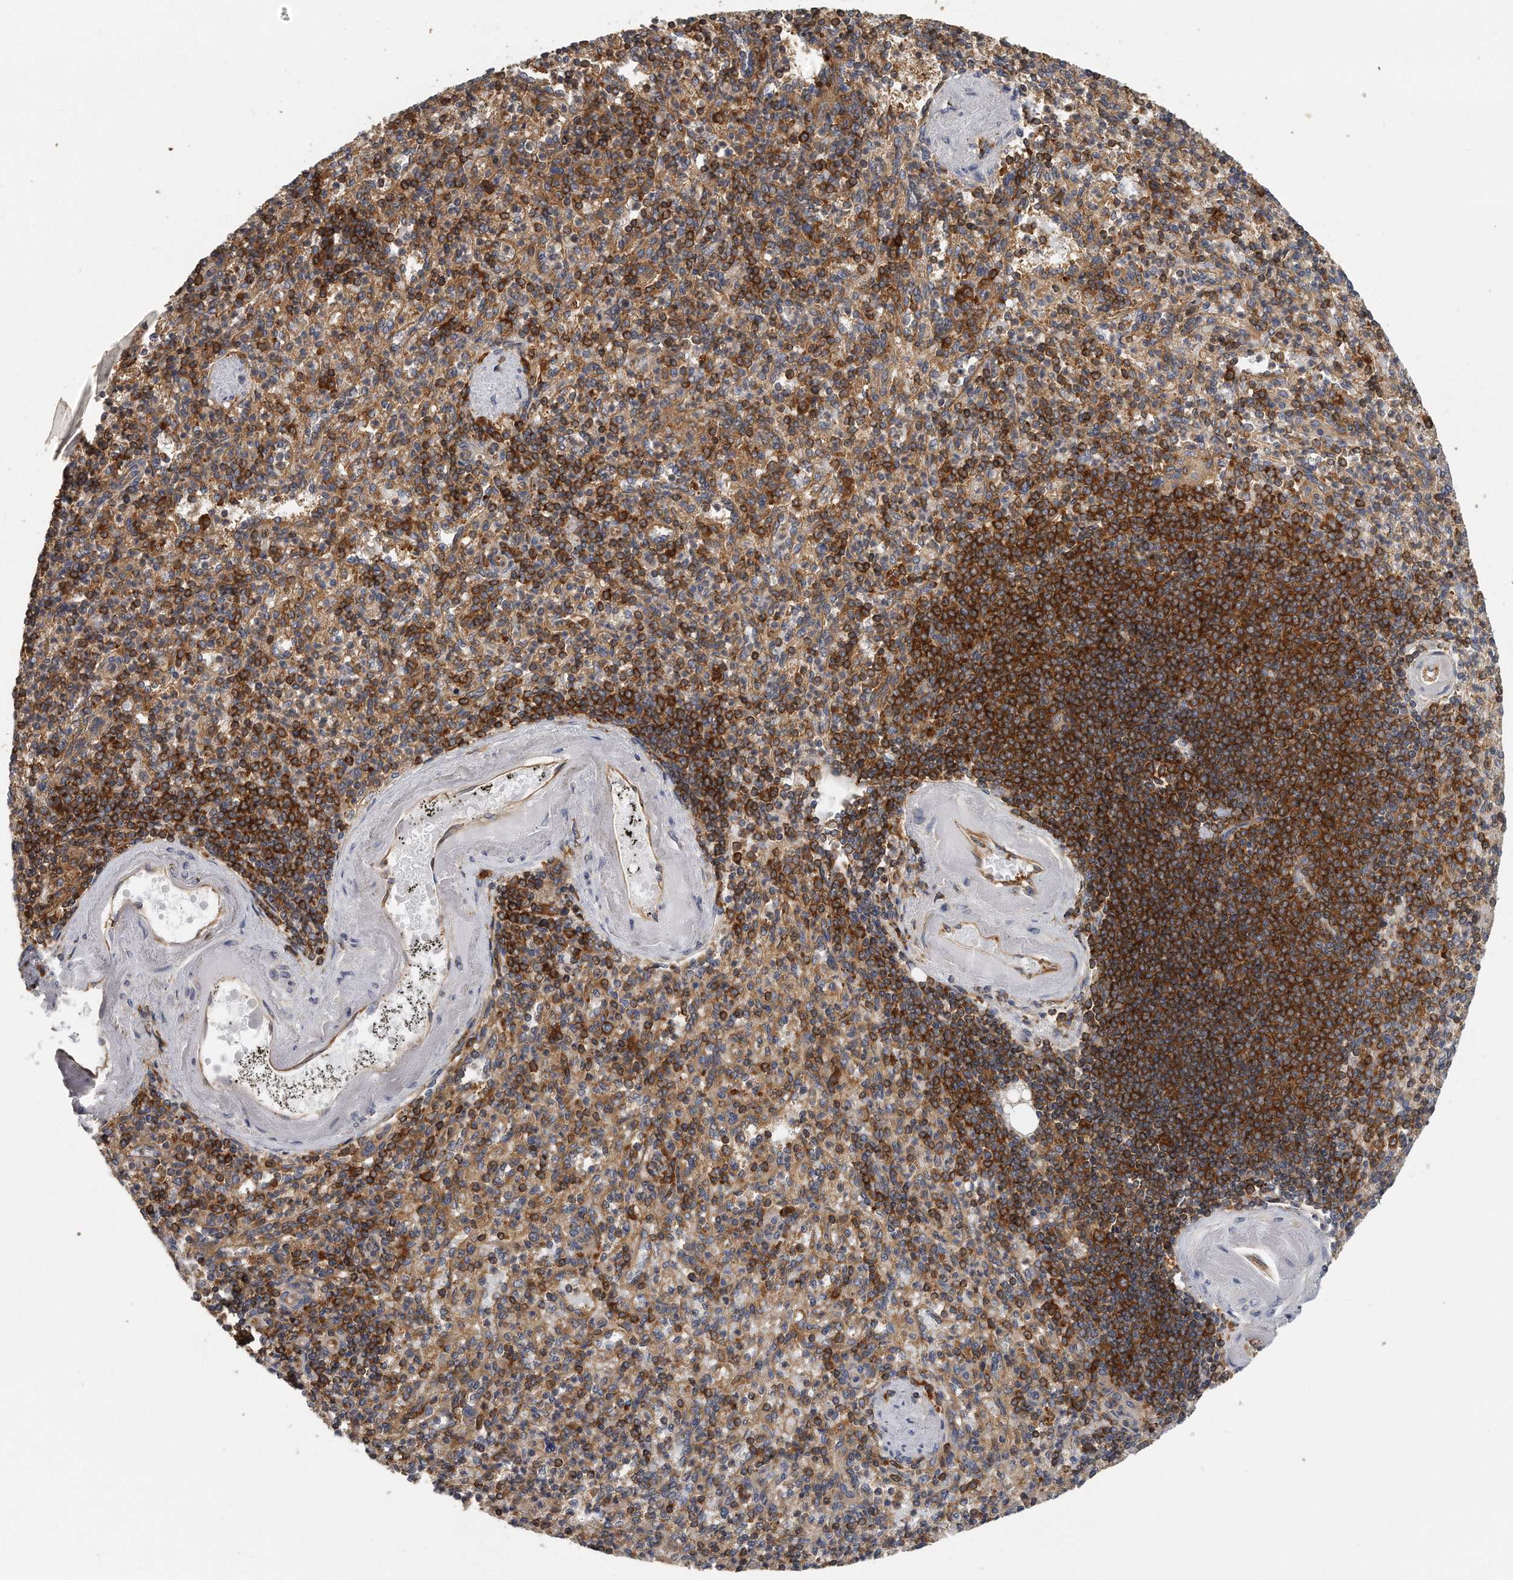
{"staining": {"intensity": "strong", "quantity": "25%-75%", "location": "cytoplasmic/membranous"}, "tissue": "spleen", "cell_type": "Cells in red pulp", "image_type": "normal", "snomed": [{"axis": "morphology", "description": "Normal tissue, NOS"}, {"axis": "topography", "description": "Spleen"}], "caption": "Immunohistochemical staining of benign spleen shows 25%-75% levels of strong cytoplasmic/membranous protein expression in approximately 25%-75% of cells in red pulp.", "gene": "EIF3I", "patient": {"sex": "female", "age": 74}}